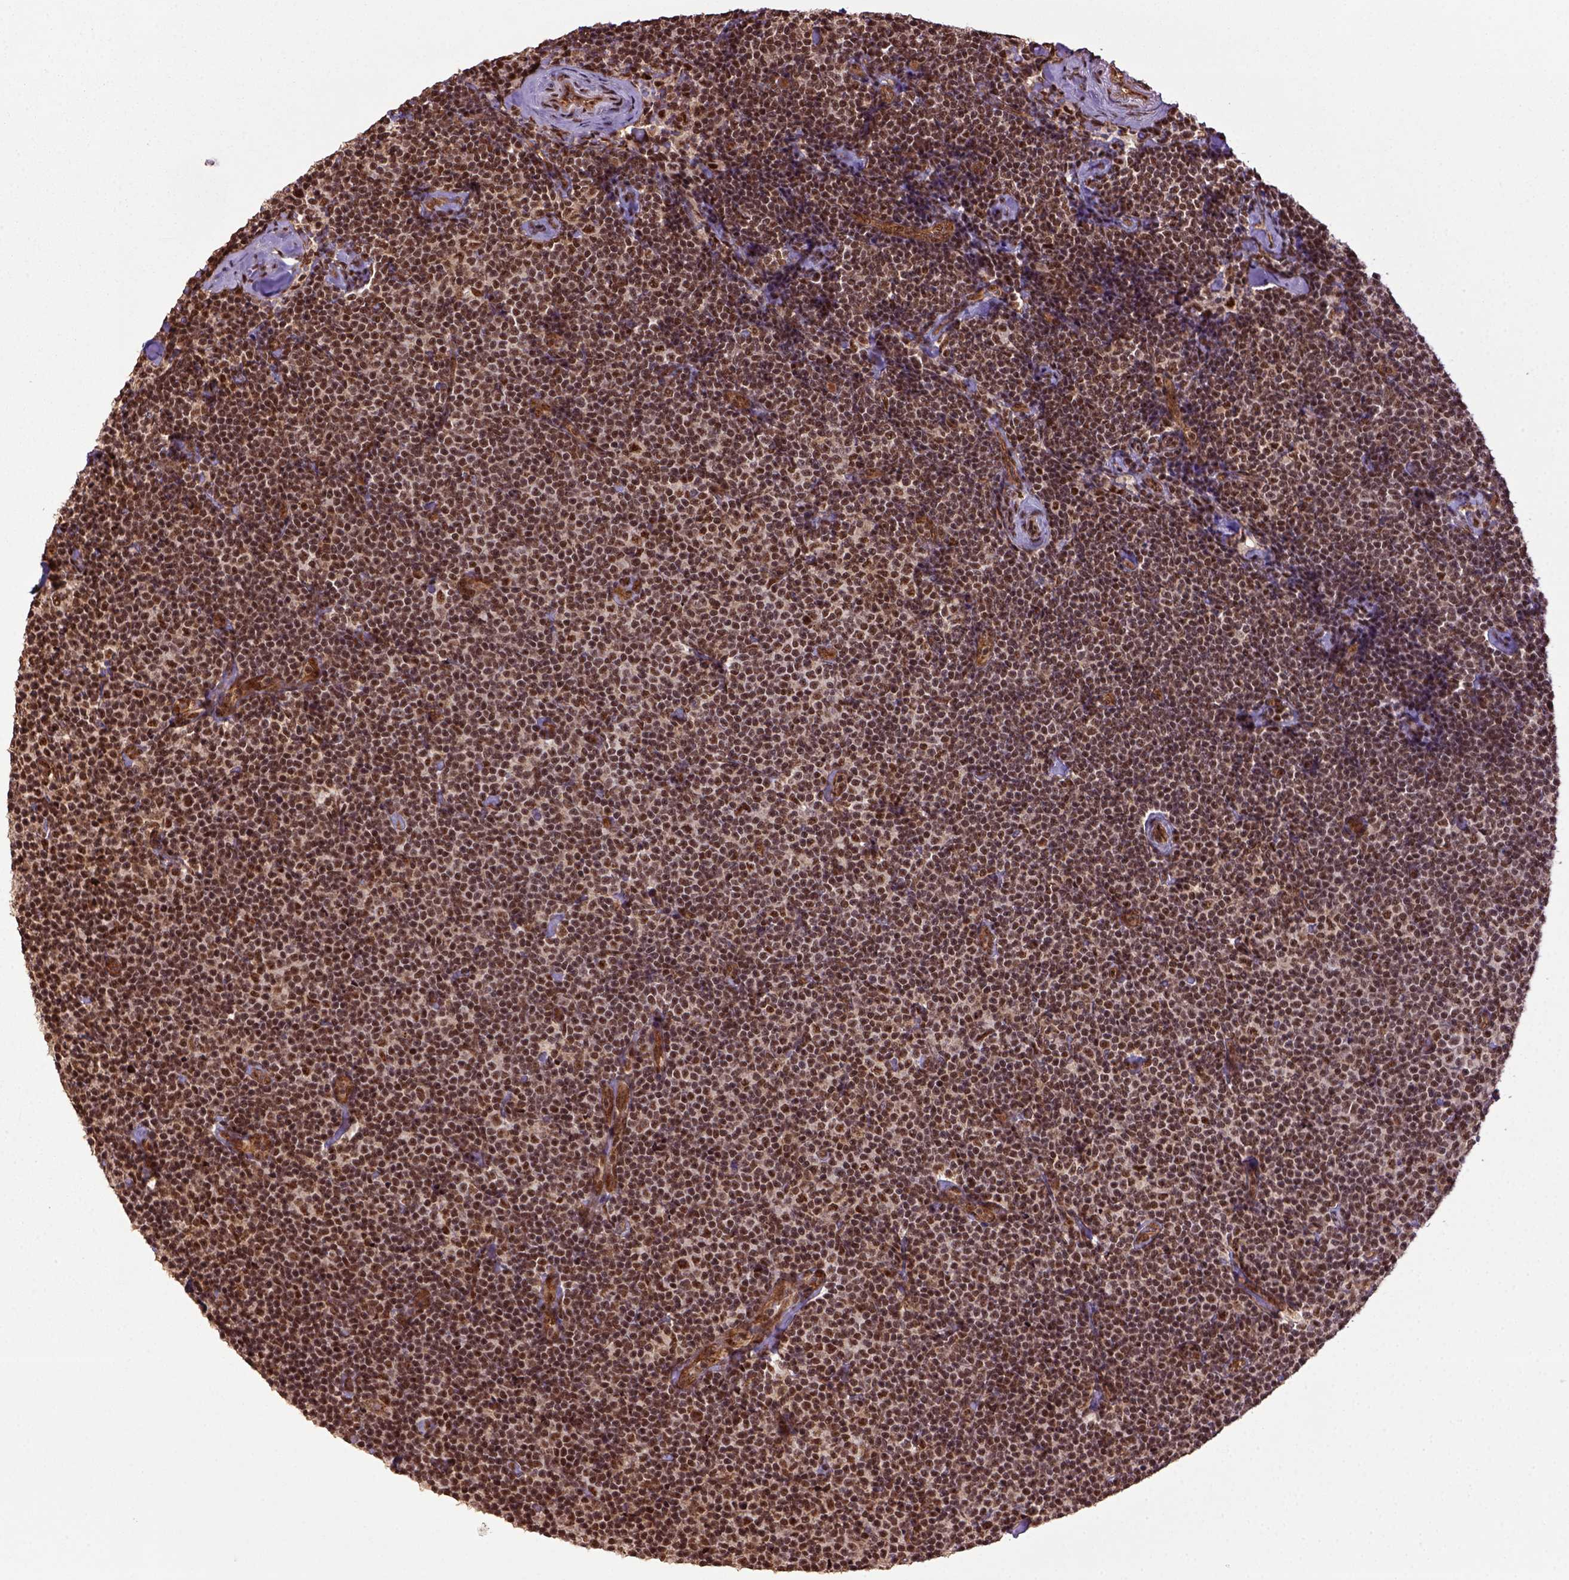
{"staining": {"intensity": "strong", "quantity": ">75%", "location": "nuclear"}, "tissue": "lymphoma", "cell_type": "Tumor cells", "image_type": "cancer", "snomed": [{"axis": "morphology", "description": "Malignant lymphoma, non-Hodgkin's type, Low grade"}, {"axis": "topography", "description": "Lymph node"}], "caption": "High-magnification brightfield microscopy of lymphoma stained with DAB (3,3'-diaminobenzidine) (brown) and counterstained with hematoxylin (blue). tumor cells exhibit strong nuclear expression is present in about>75% of cells.", "gene": "PPIG", "patient": {"sex": "male", "age": 81}}